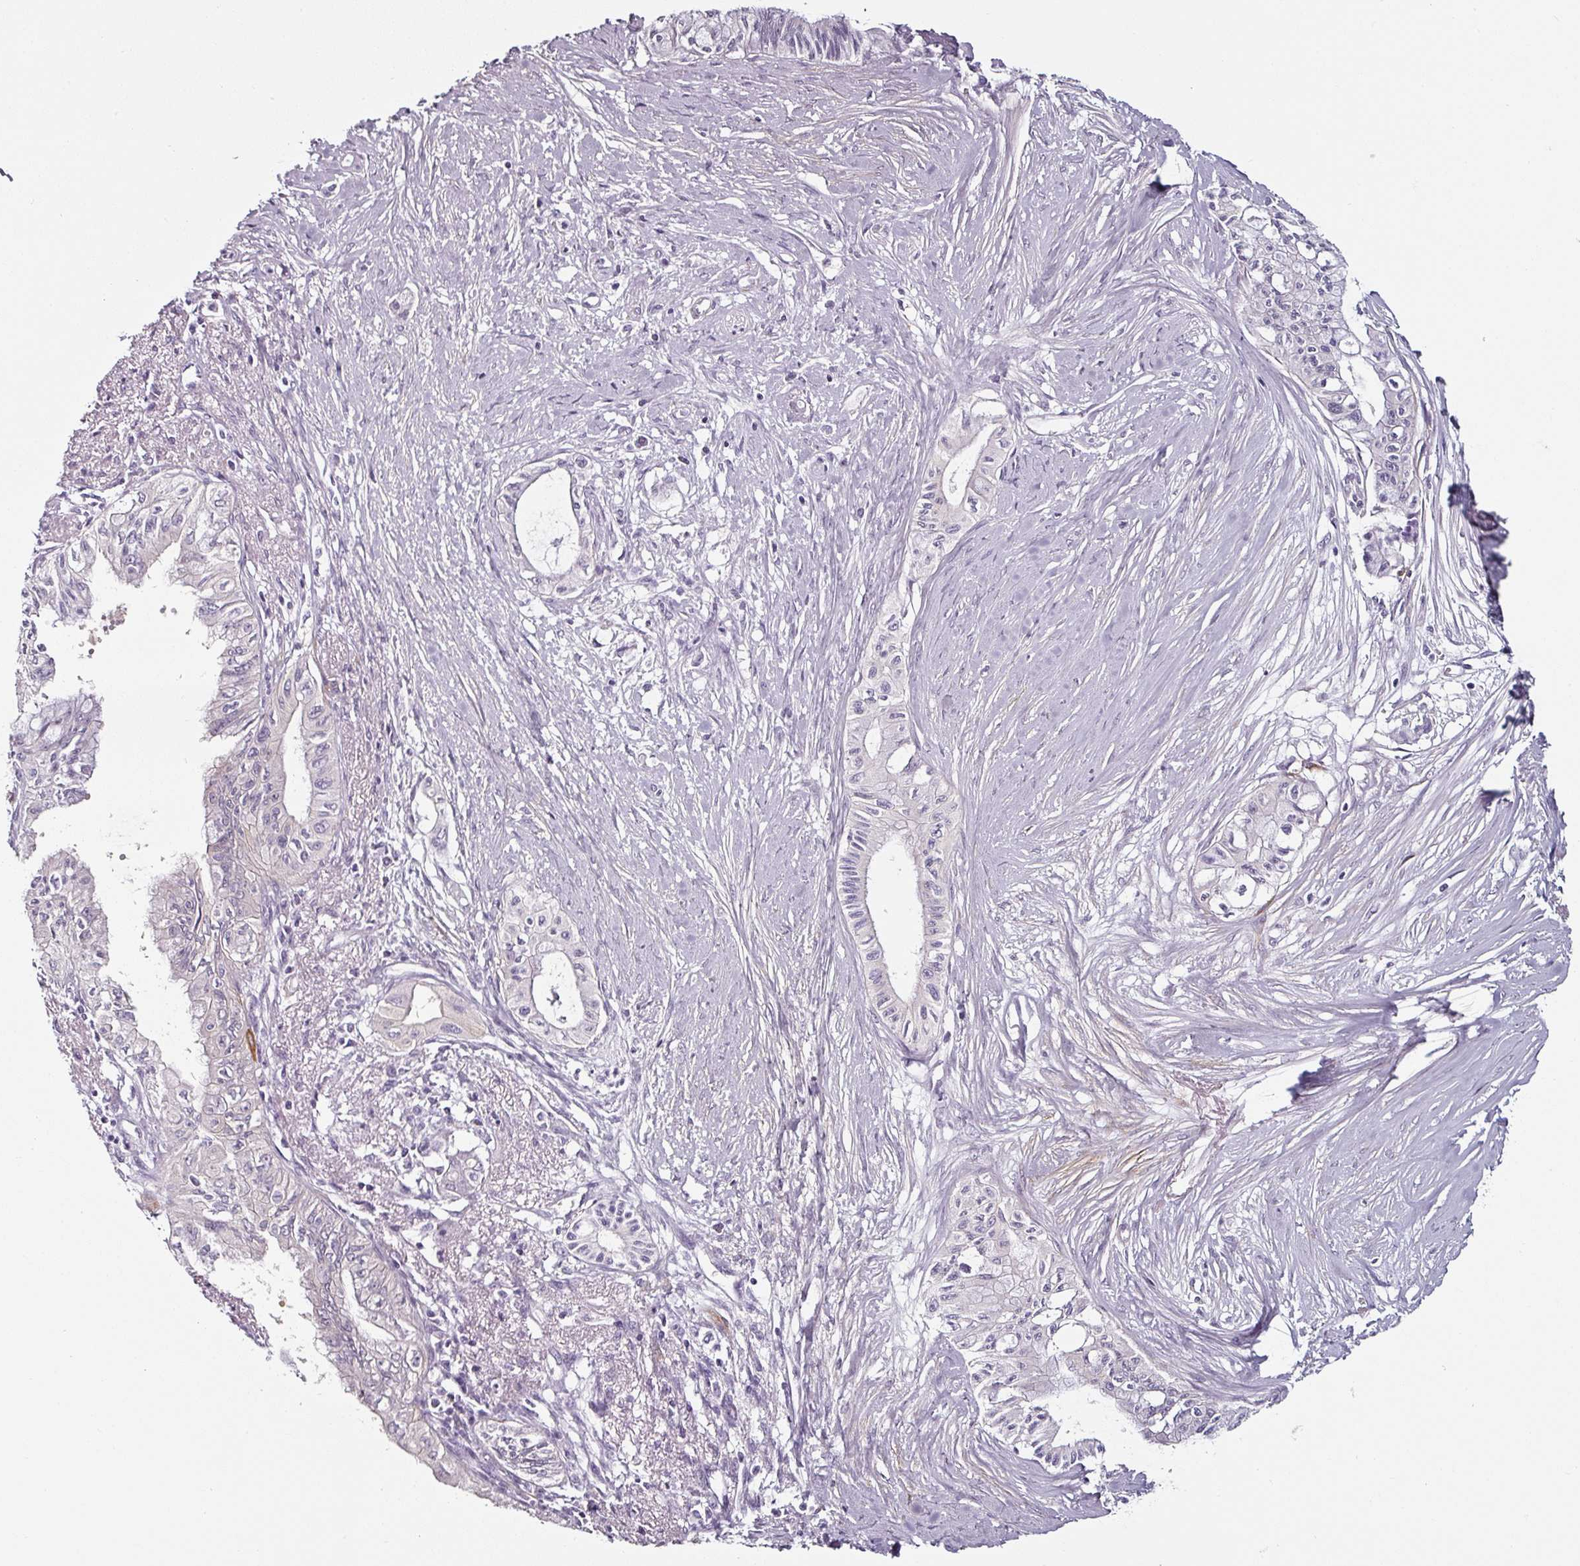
{"staining": {"intensity": "negative", "quantity": "none", "location": "none"}, "tissue": "pancreatic cancer", "cell_type": "Tumor cells", "image_type": "cancer", "snomed": [{"axis": "morphology", "description": "Adenocarcinoma, NOS"}, {"axis": "topography", "description": "Pancreas"}], "caption": "Immunohistochemistry micrograph of neoplastic tissue: human adenocarcinoma (pancreatic) stained with DAB shows no significant protein positivity in tumor cells.", "gene": "CAP2", "patient": {"sex": "male", "age": 71}}